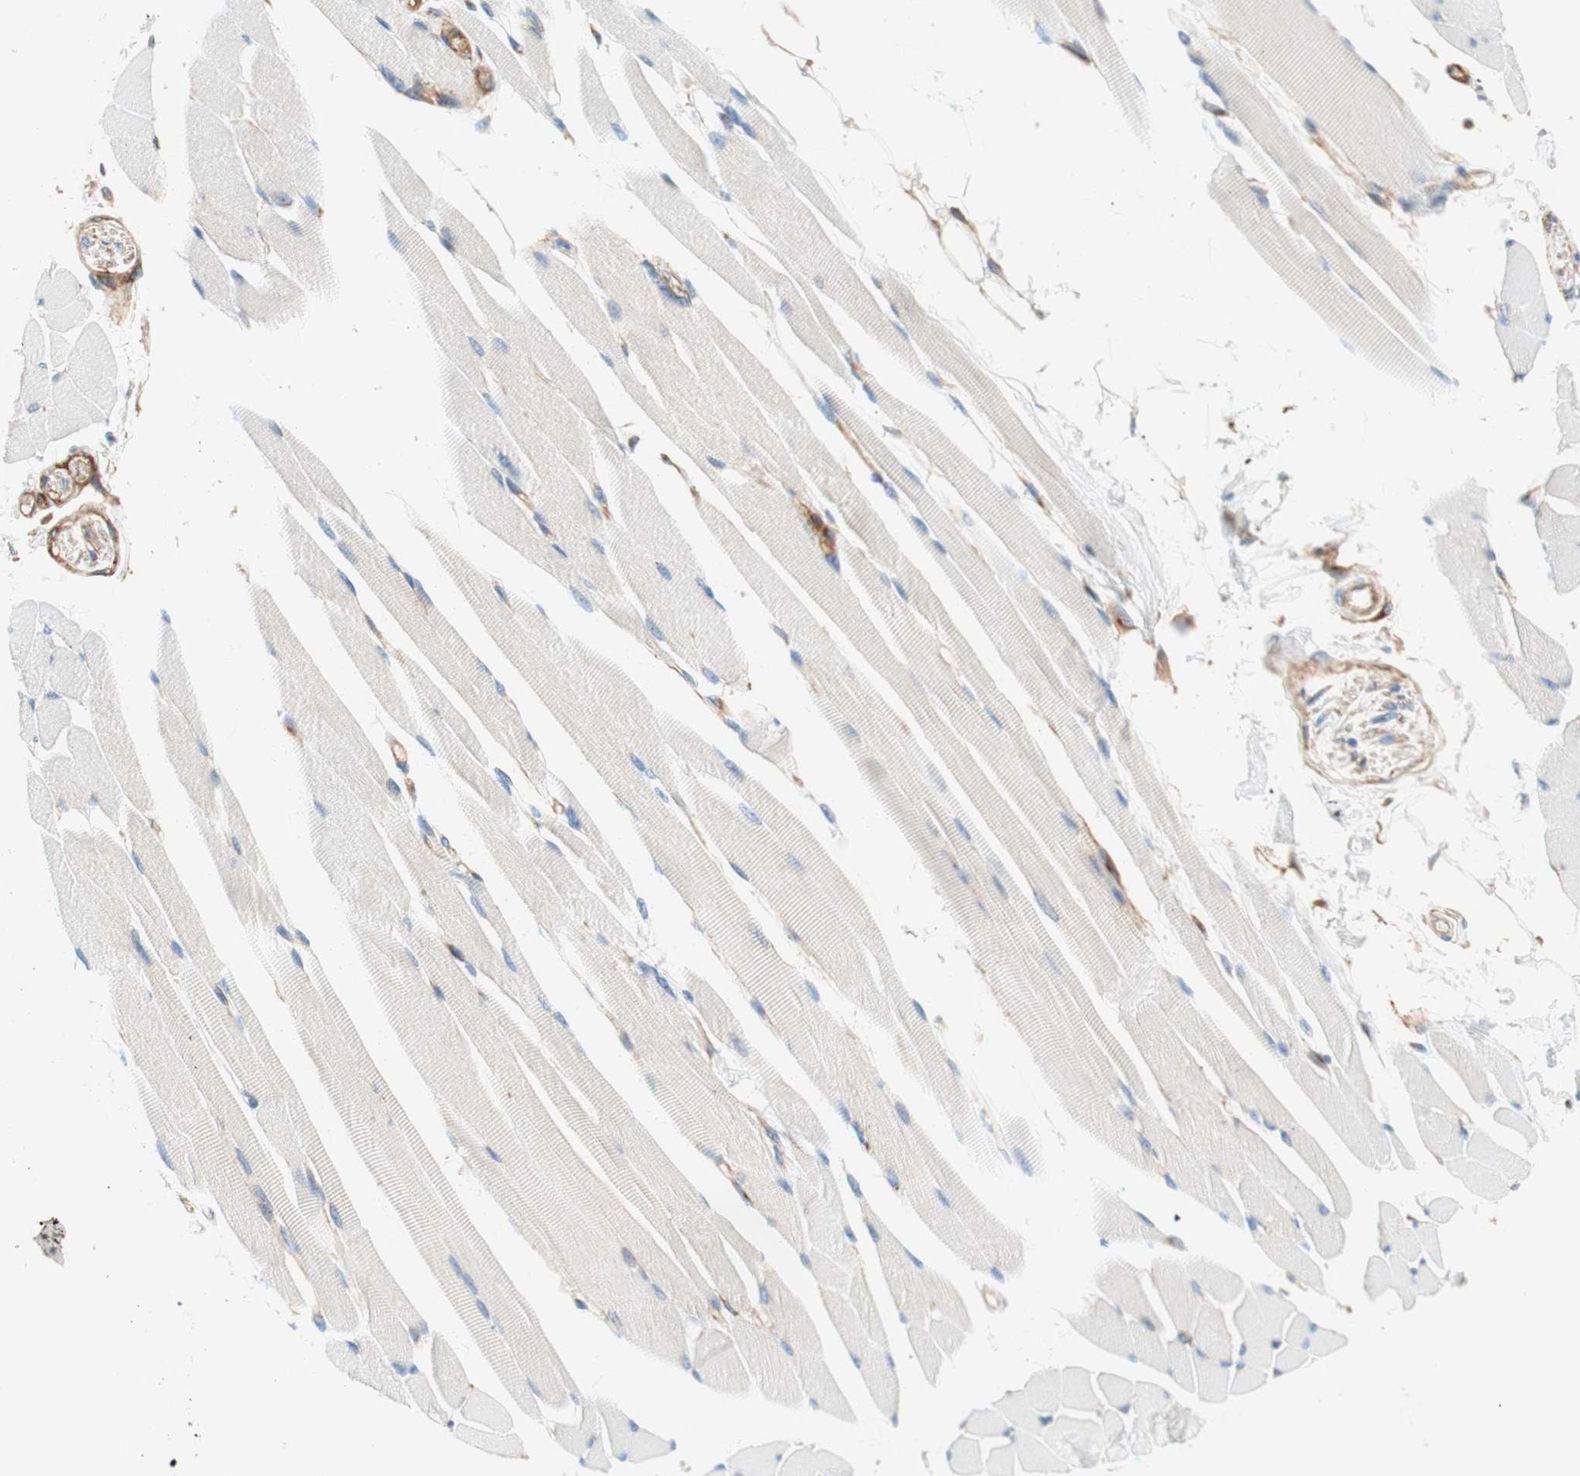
{"staining": {"intensity": "negative", "quantity": "none", "location": "none"}, "tissue": "skeletal muscle", "cell_type": "Myocytes", "image_type": "normal", "snomed": [{"axis": "morphology", "description": "Normal tissue, NOS"}, {"axis": "topography", "description": "Skeletal muscle"}, {"axis": "topography", "description": "Oral tissue"}, {"axis": "topography", "description": "Peripheral nerve tissue"}], "caption": "DAB immunohistochemical staining of unremarkable human skeletal muscle displays no significant positivity in myocytes.", "gene": "VPS26A", "patient": {"sex": "female", "age": 84}}